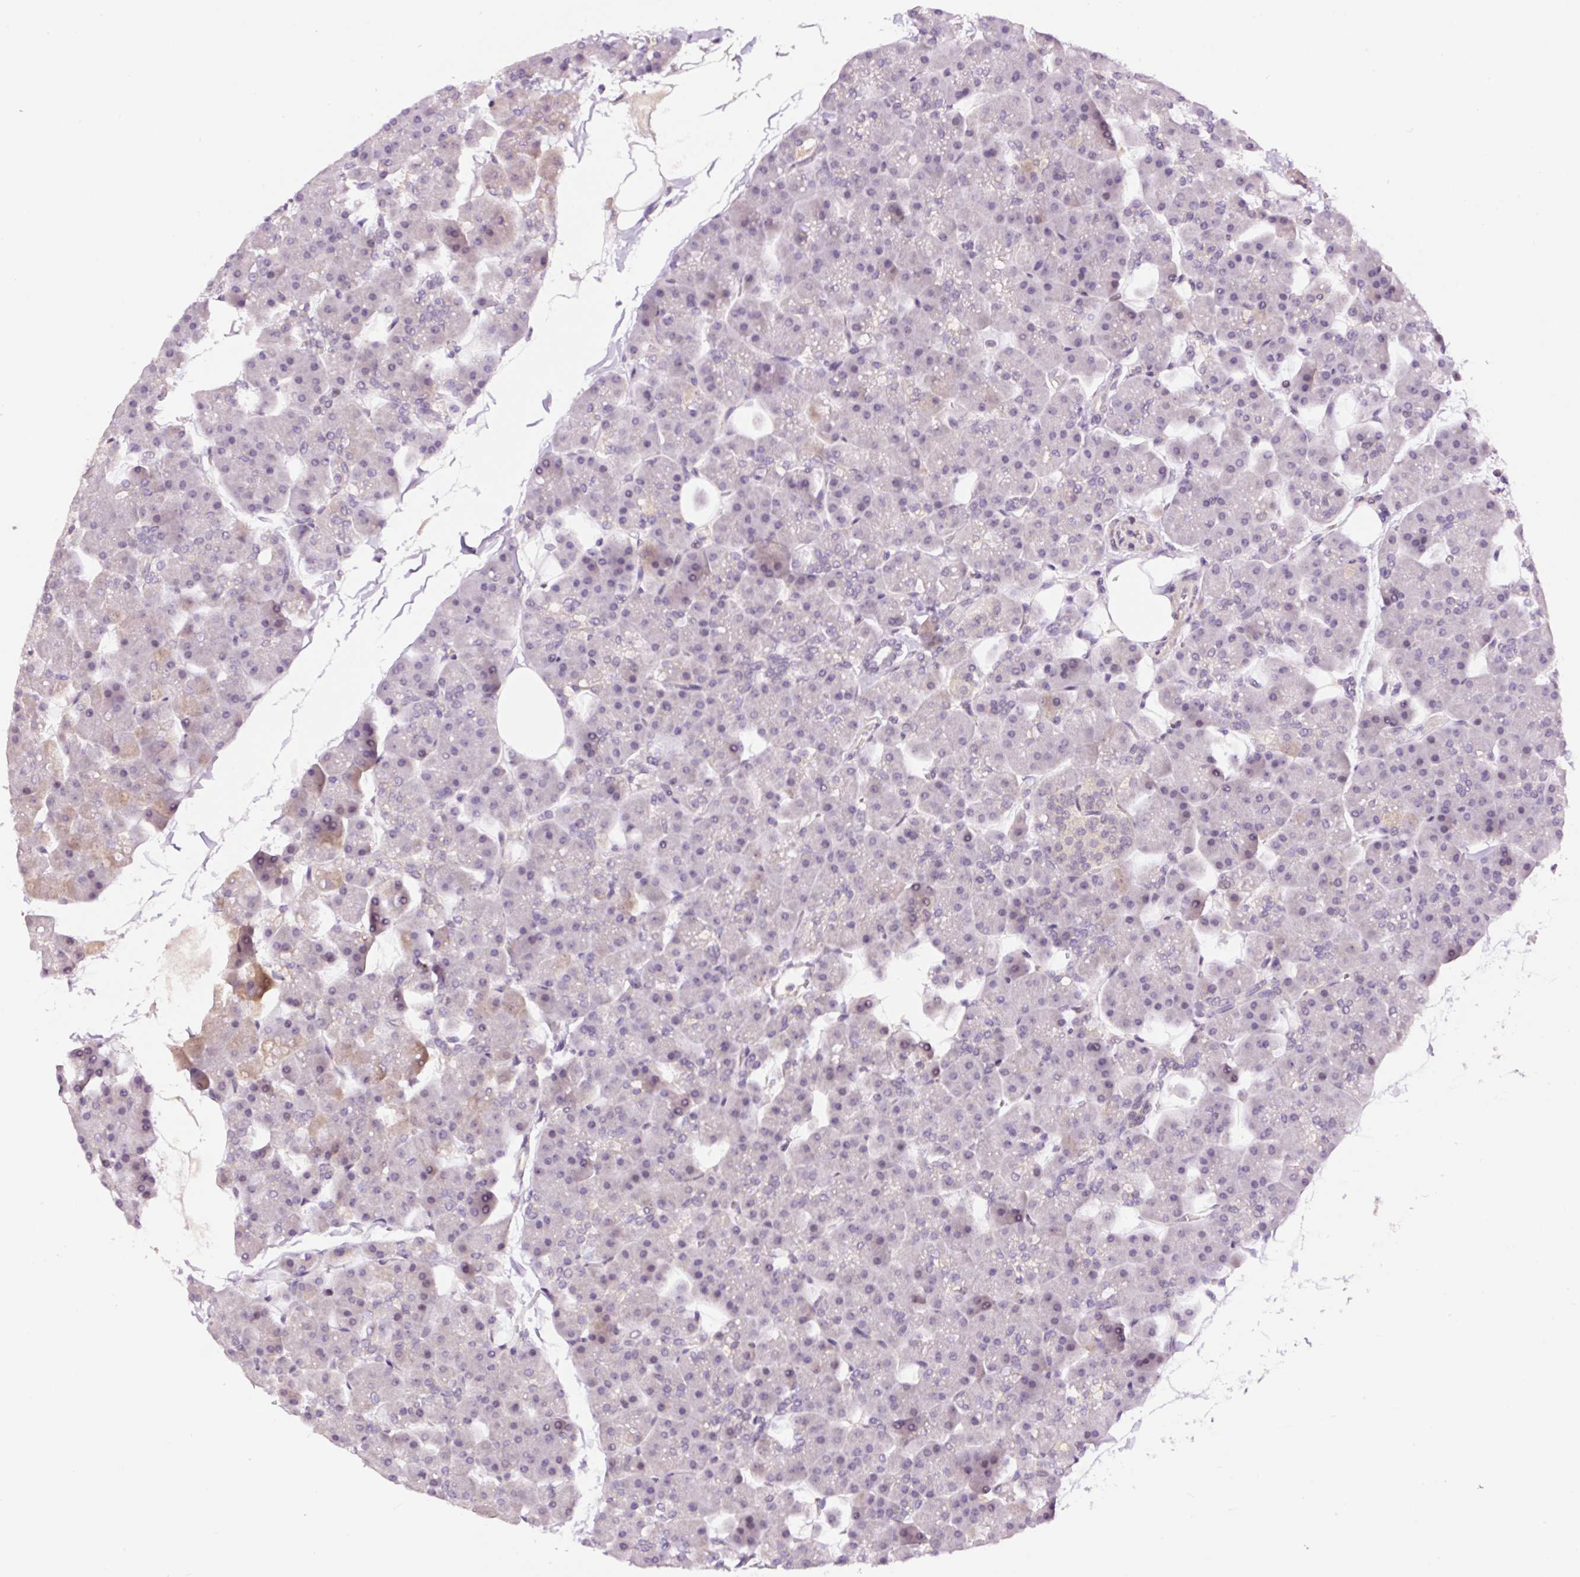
{"staining": {"intensity": "weak", "quantity": "<25%", "location": "cytoplasmic/membranous"}, "tissue": "pancreas", "cell_type": "Exocrine glandular cells", "image_type": "normal", "snomed": [{"axis": "morphology", "description": "Normal tissue, NOS"}, {"axis": "topography", "description": "Pancreas"}], "caption": "Immunohistochemical staining of unremarkable human pancreas reveals no significant positivity in exocrine glandular cells.", "gene": "DPPA4", "patient": {"sex": "male", "age": 35}}